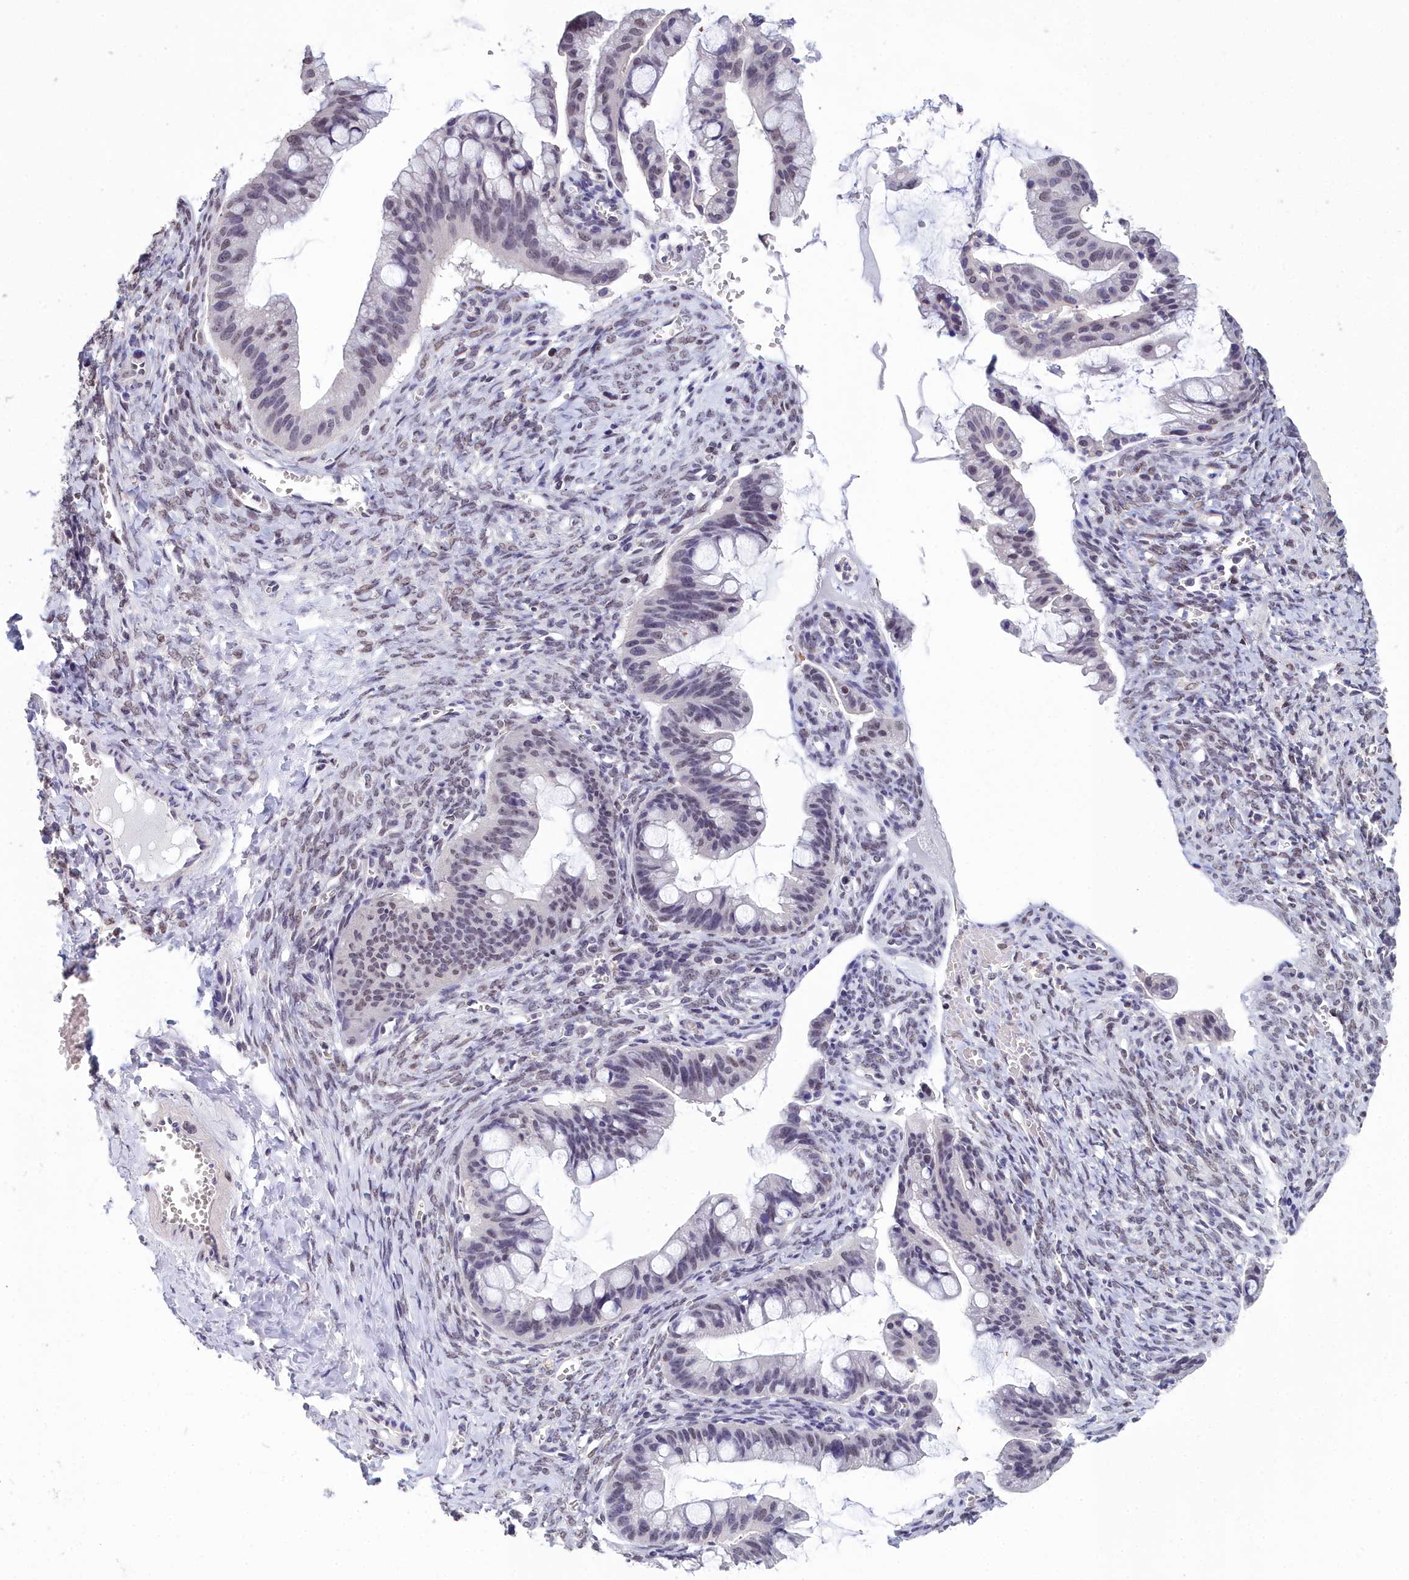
{"staining": {"intensity": "weak", "quantity": "<25%", "location": "nuclear"}, "tissue": "ovarian cancer", "cell_type": "Tumor cells", "image_type": "cancer", "snomed": [{"axis": "morphology", "description": "Cystadenocarcinoma, mucinous, NOS"}, {"axis": "topography", "description": "Ovary"}], "caption": "Immunohistochemistry micrograph of neoplastic tissue: mucinous cystadenocarcinoma (ovarian) stained with DAB reveals no significant protein staining in tumor cells. (Immunohistochemistry, brightfield microscopy, high magnification).", "gene": "CCDC97", "patient": {"sex": "female", "age": 73}}